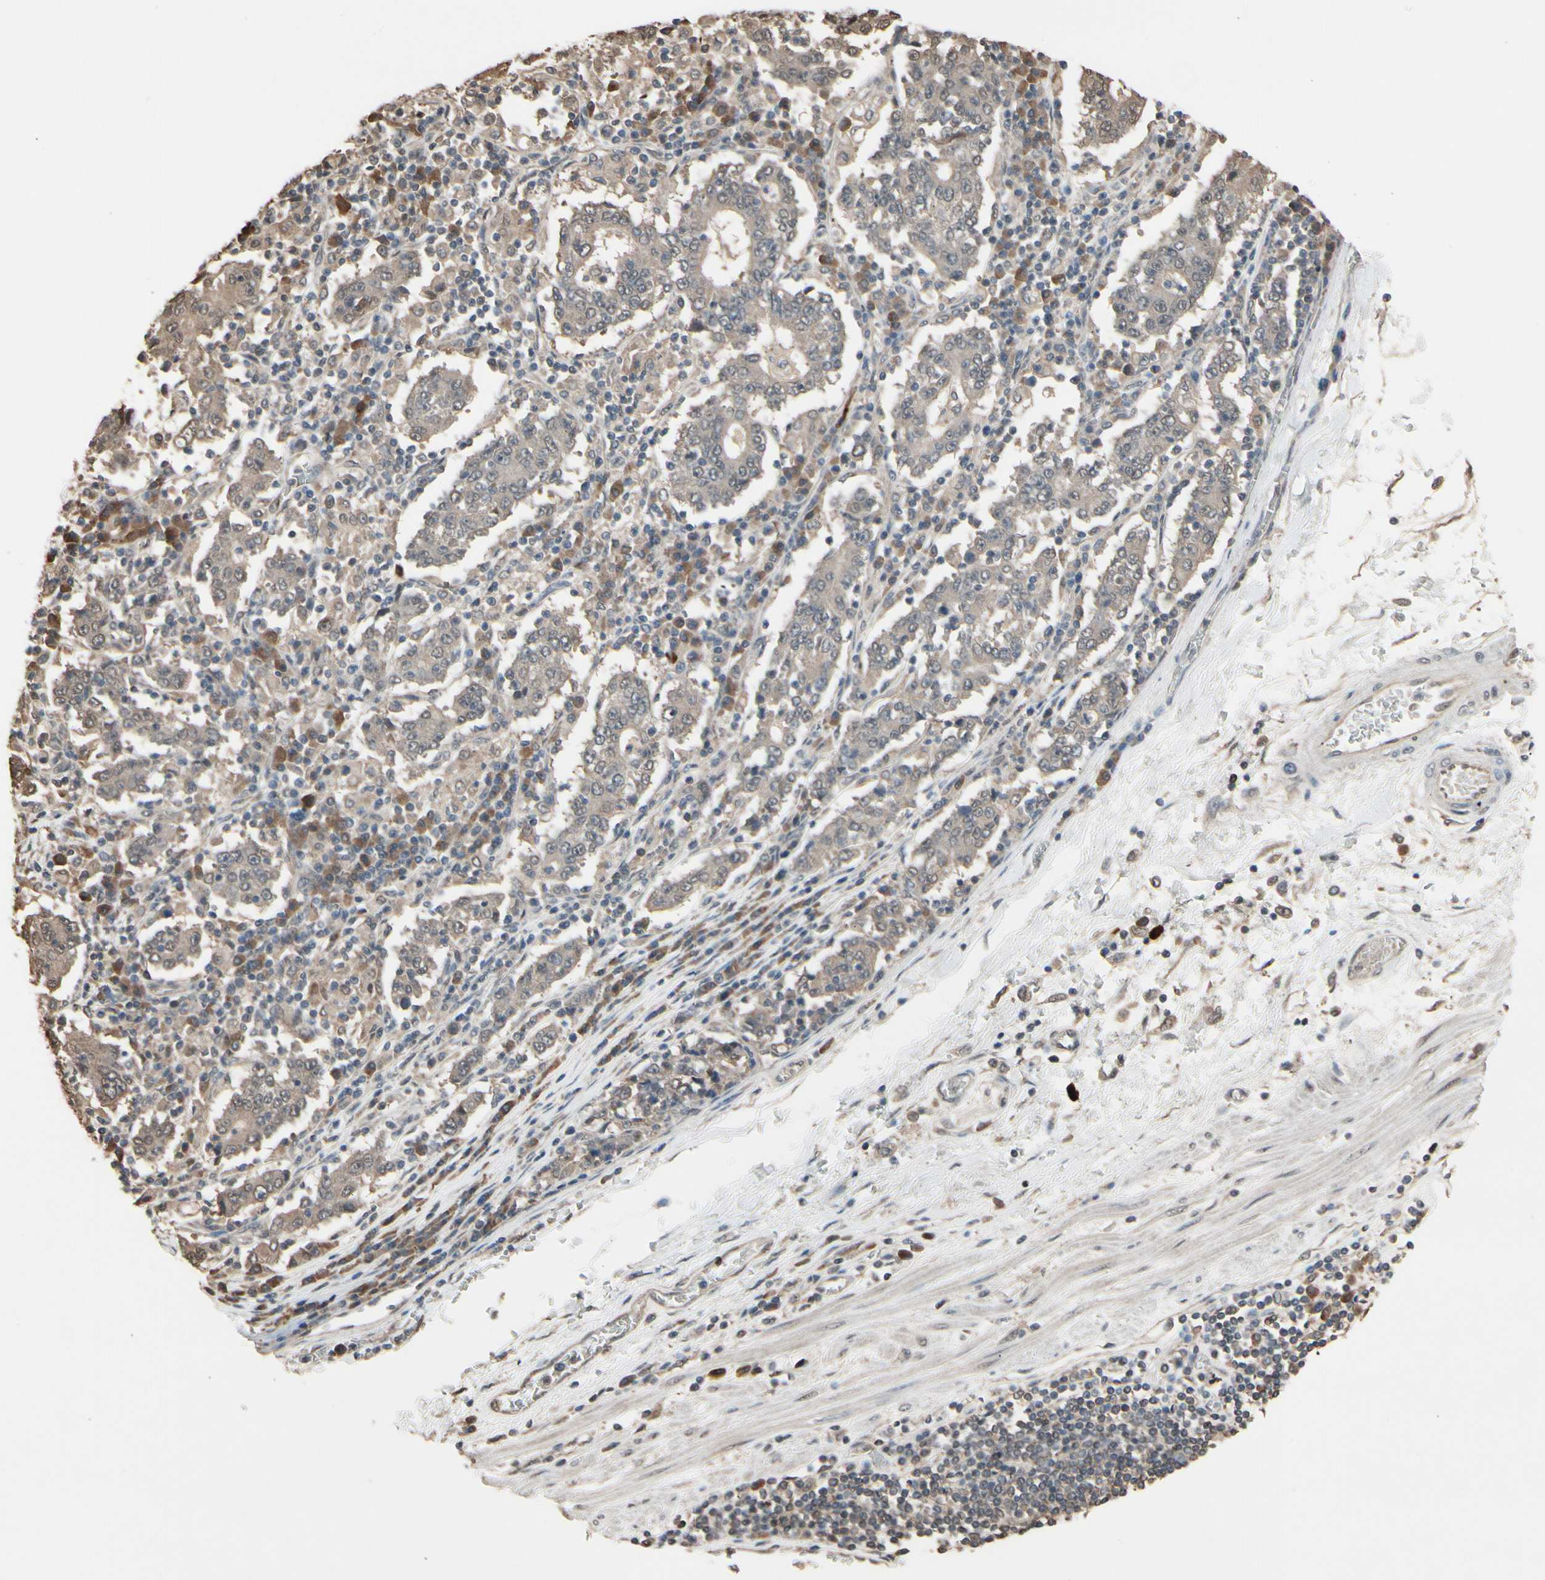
{"staining": {"intensity": "weak", "quantity": ">75%", "location": "cytoplasmic/membranous"}, "tissue": "stomach cancer", "cell_type": "Tumor cells", "image_type": "cancer", "snomed": [{"axis": "morphology", "description": "Normal tissue, NOS"}, {"axis": "morphology", "description": "Adenocarcinoma, NOS"}, {"axis": "topography", "description": "Stomach, upper"}, {"axis": "topography", "description": "Stomach"}], "caption": "A brown stain labels weak cytoplasmic/membranous staining of a protein in stomach cancer (adenocarcinoma) tumor cells.", "gene": "PNPLA7", "patient": {"sex": "male", "age": 59}}